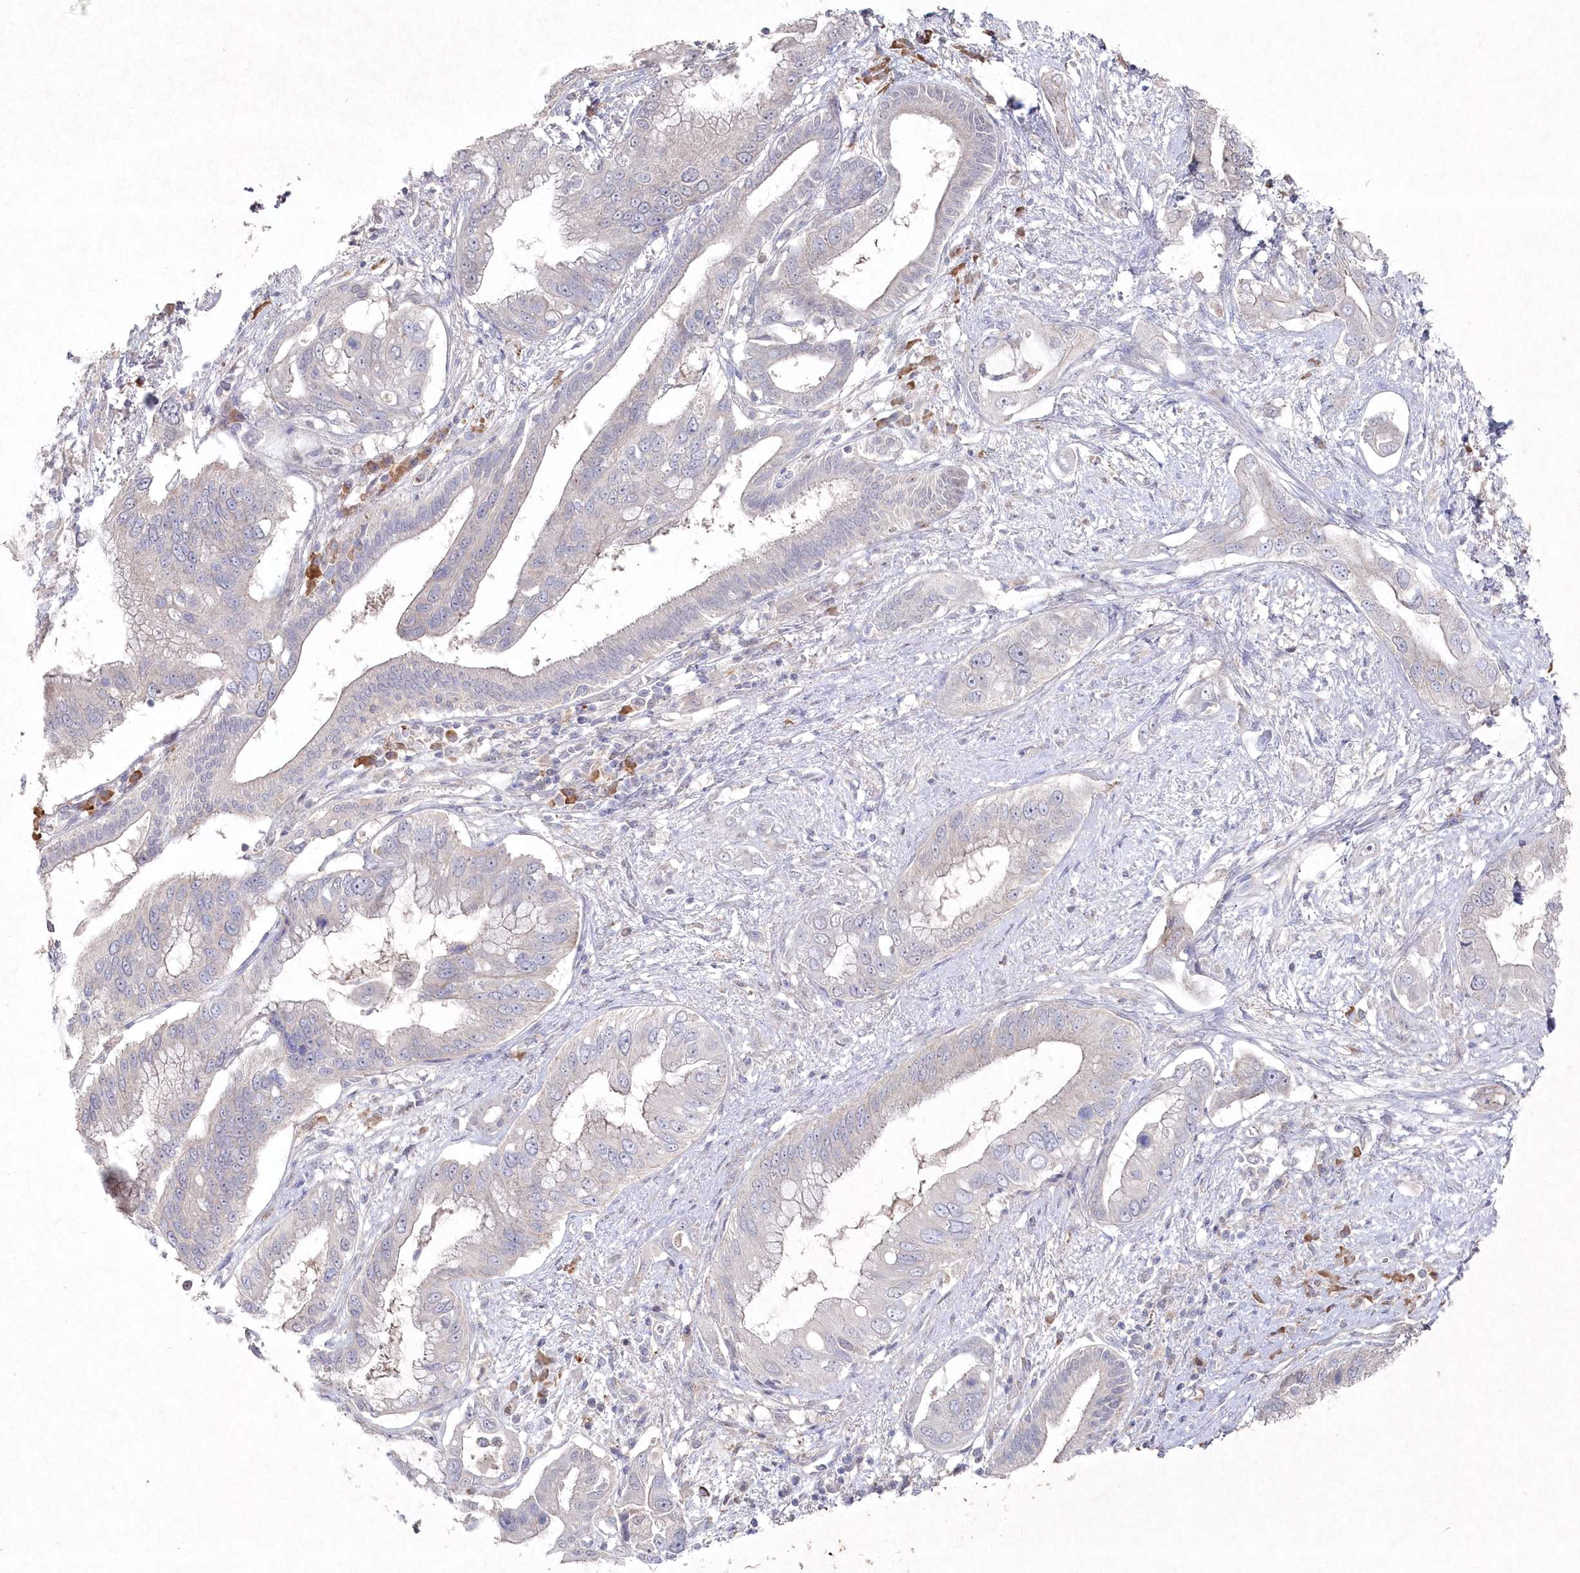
{"staining": {"intensity": "weak", "quantity": "<25%", "location": "cytoplasmic/membranous"}, "tissue": "pancreatic cancer", "cell_type": "Tumor cells", "image_type": "cancer", "snomed": [{"axis": "morphology", "description": "Inflammation, NOS"}, {"axis": "morphology", "description": "Adenocarcinoma, NOS"}, {"axis": "topography", "description": "Pancreas"}], "caption": "DAB immunohistochemical staining of pancreatic cancer (adenocarcinoma) displays no significant expression in tumor cells. Brightfield microscopy of IHC stained with DAB (brown) and hematoxylin (blue), captured at high magnification.", "gene": "TGFBRAP1", "patient": {"sex": "female", "age": 56}}